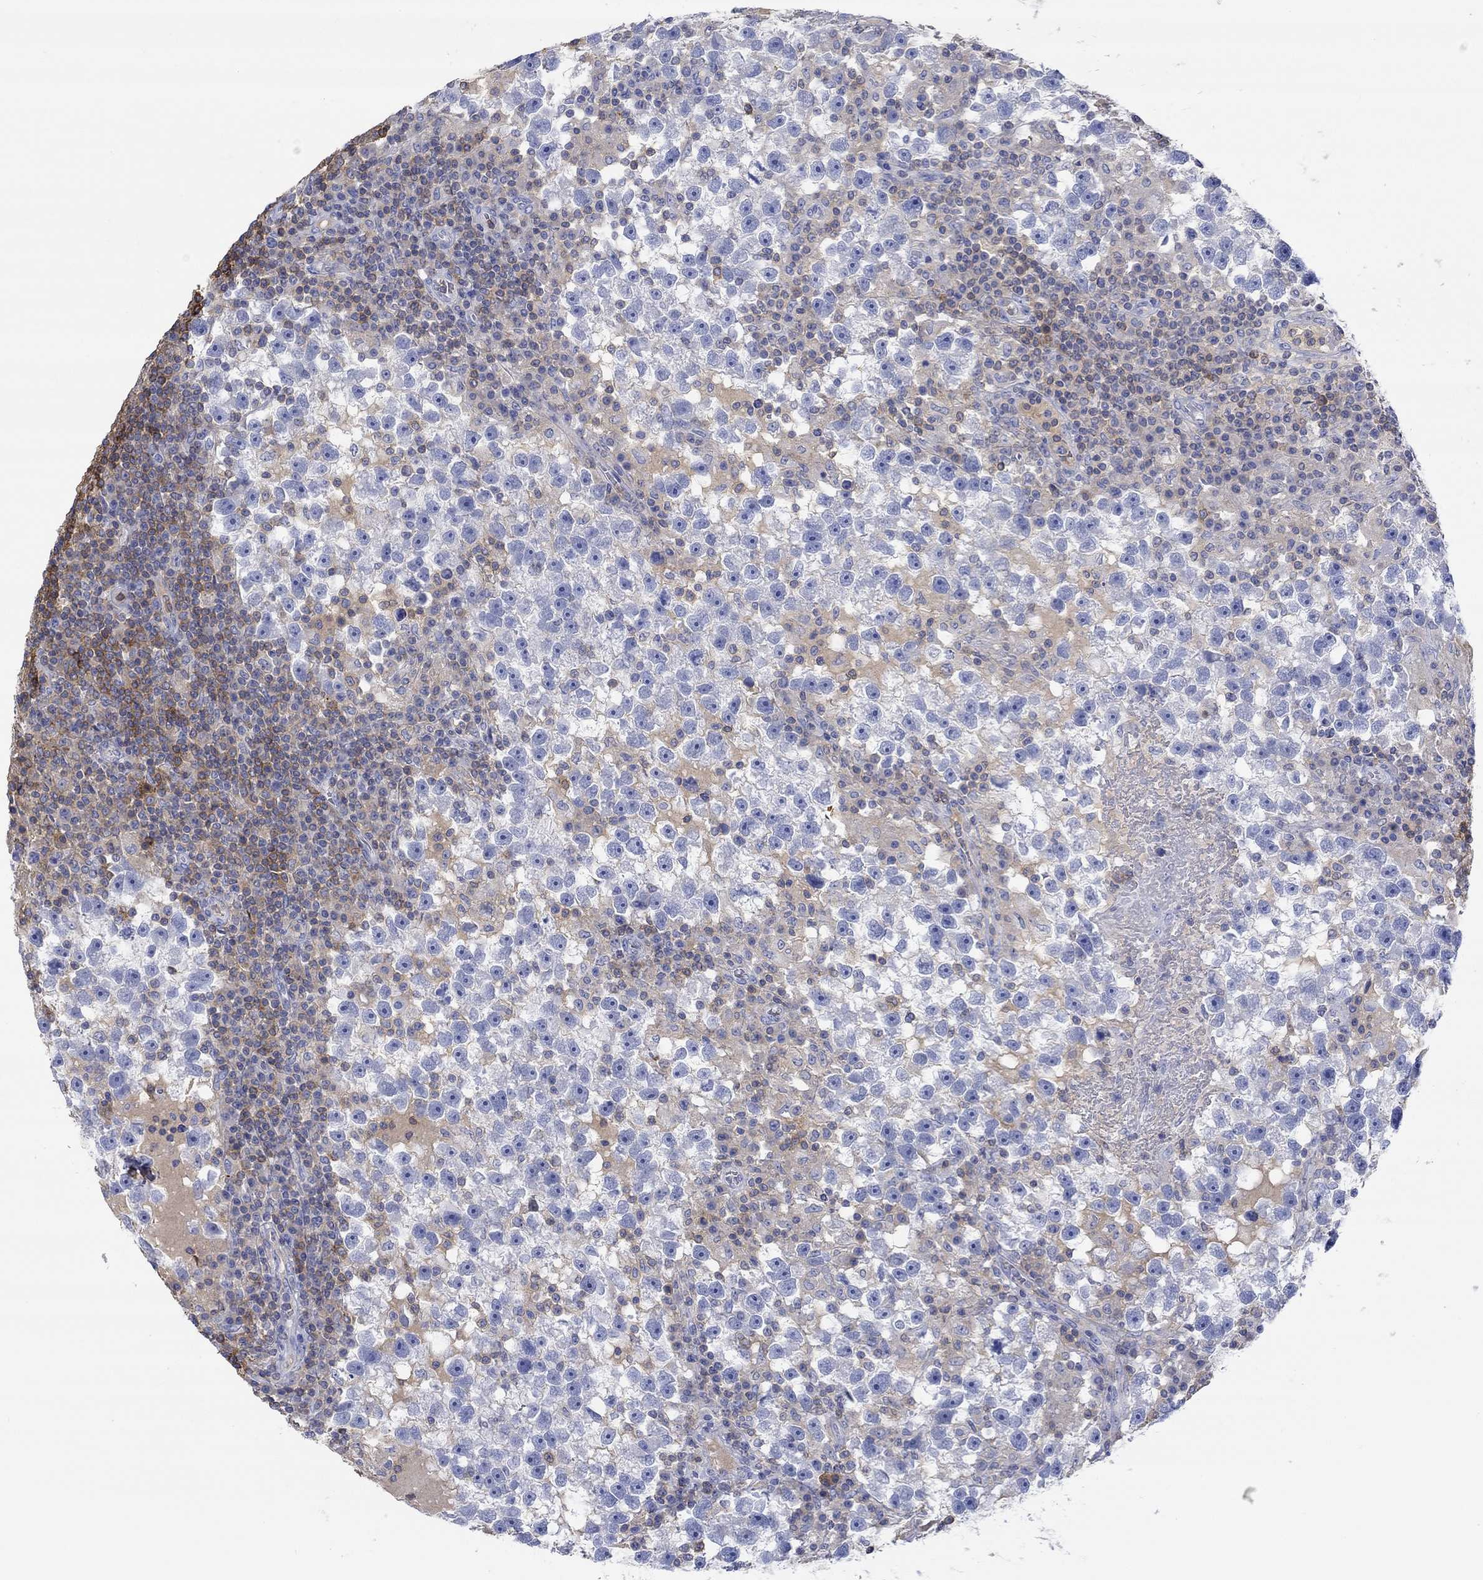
{"staining": {"intensity": "negative", "quantity": "none", "location": "none"}, "tissue": "testis cancer", "cell_type": "Tumor cells", "image_type": "cancer", "snomed": [{"axis": "morphology", "description": "Seminoma, NOS"}, {"axis": "topography", "description": "Testis"}], "caption": "Tumor cells show no significant protein expression in testis cancer.", "gene": "GCM1", "patient": {"sex": "male", "age": 47}}